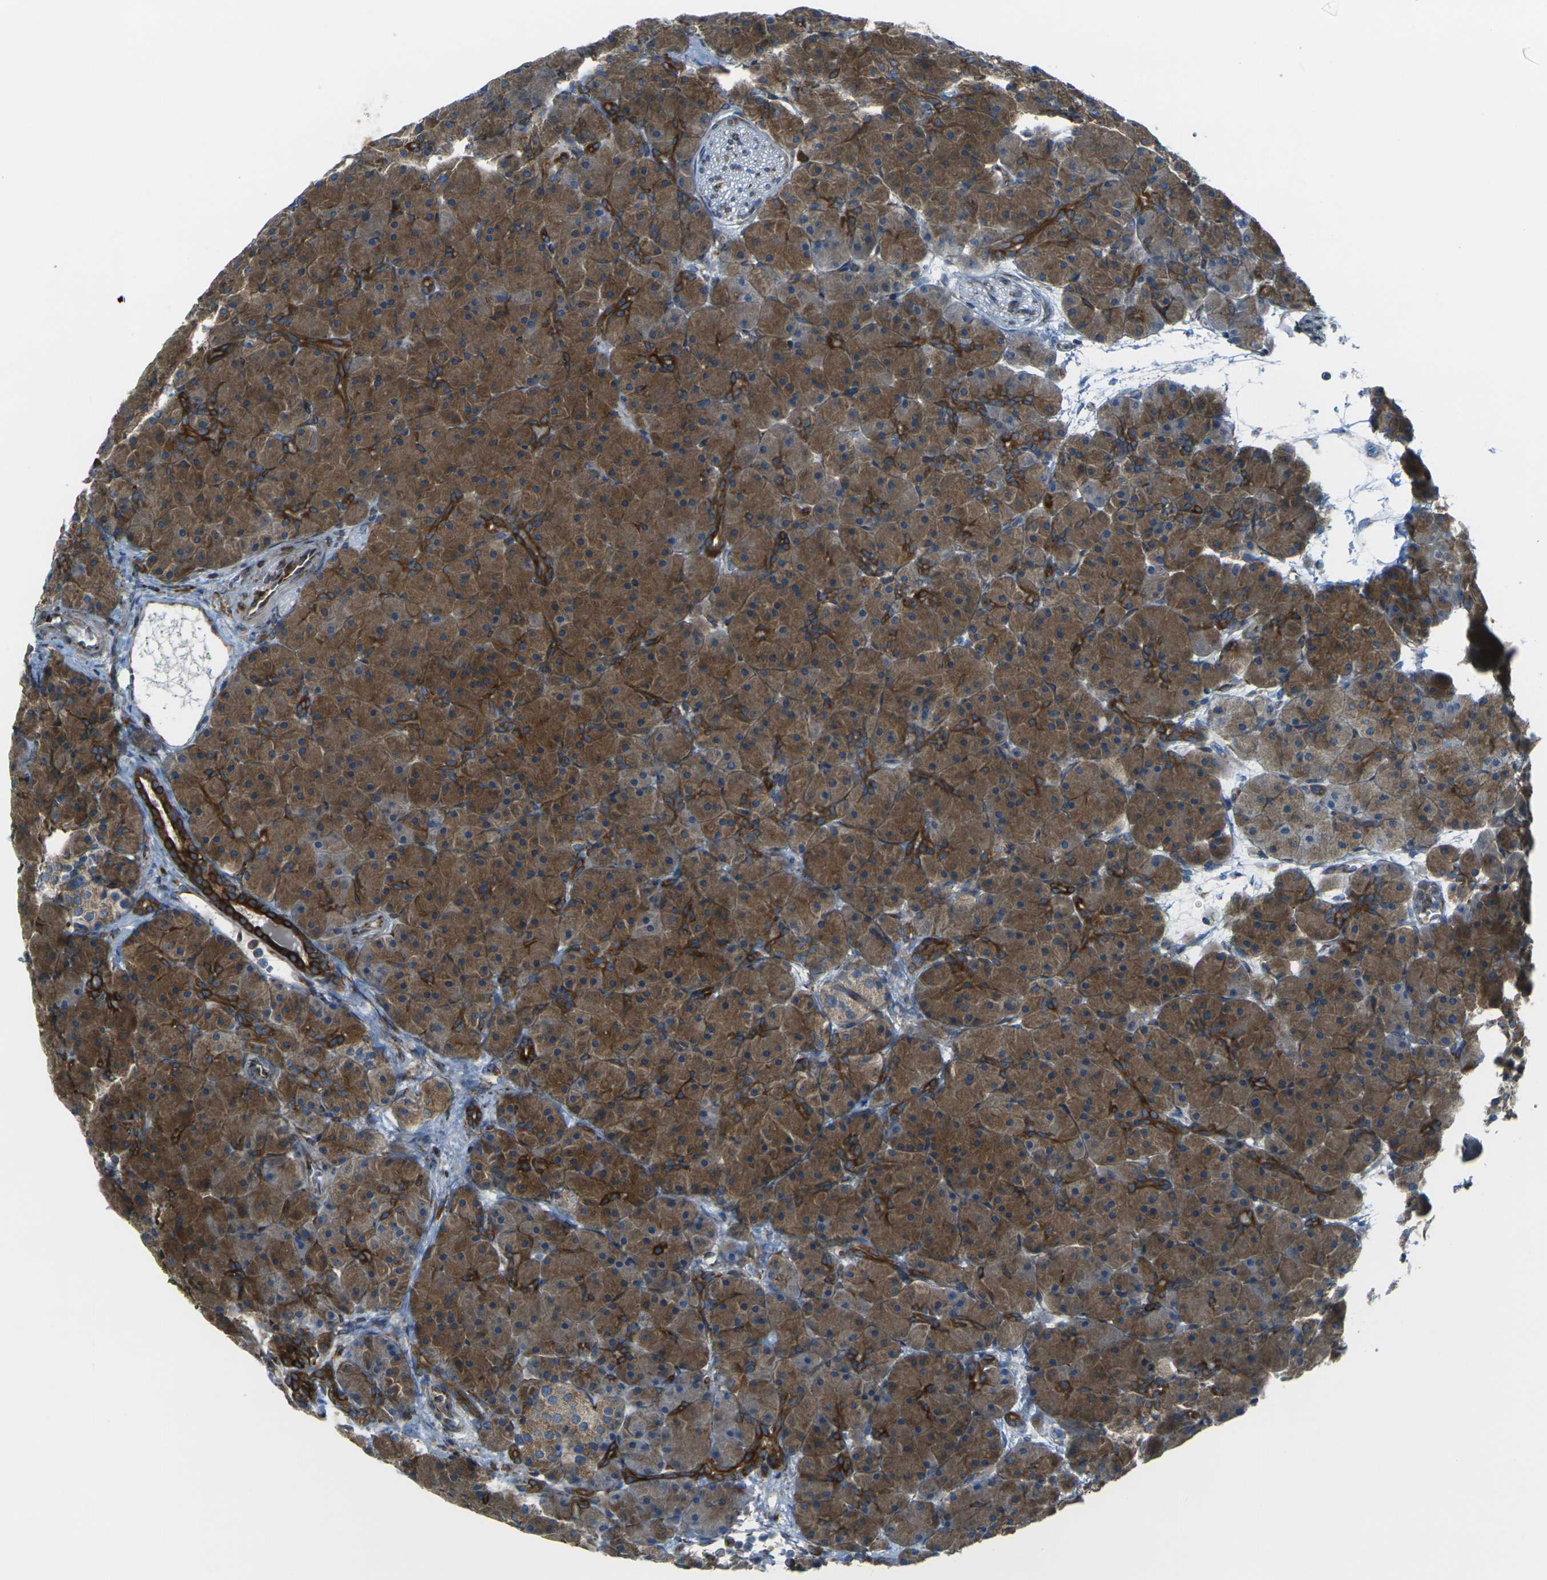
{"staining": {"intensity": "strong", "quantity": ">75%", "location": "cytoplasmic/membranous"}, "tissue": "pancreas", "cell_type": "Exocrine glandular cells", "image_type": "normal", "snomed": [{"axis": "morphology", "description": "Normal tissue, NOS"}, {"axis": "topography", "description": "Pancreas"}], "caption": "IHC of unremarkable pancreas shows high levels of strong cytoplasmic/membranous positivity in about >75% of exocrine glandular cells. (DAB (3,3'-diaminobenzidine) IHC with brightfield microscopy, high magnification).", "gene": "CELSR2", "patient": {"sex": "male", "age": 66}}